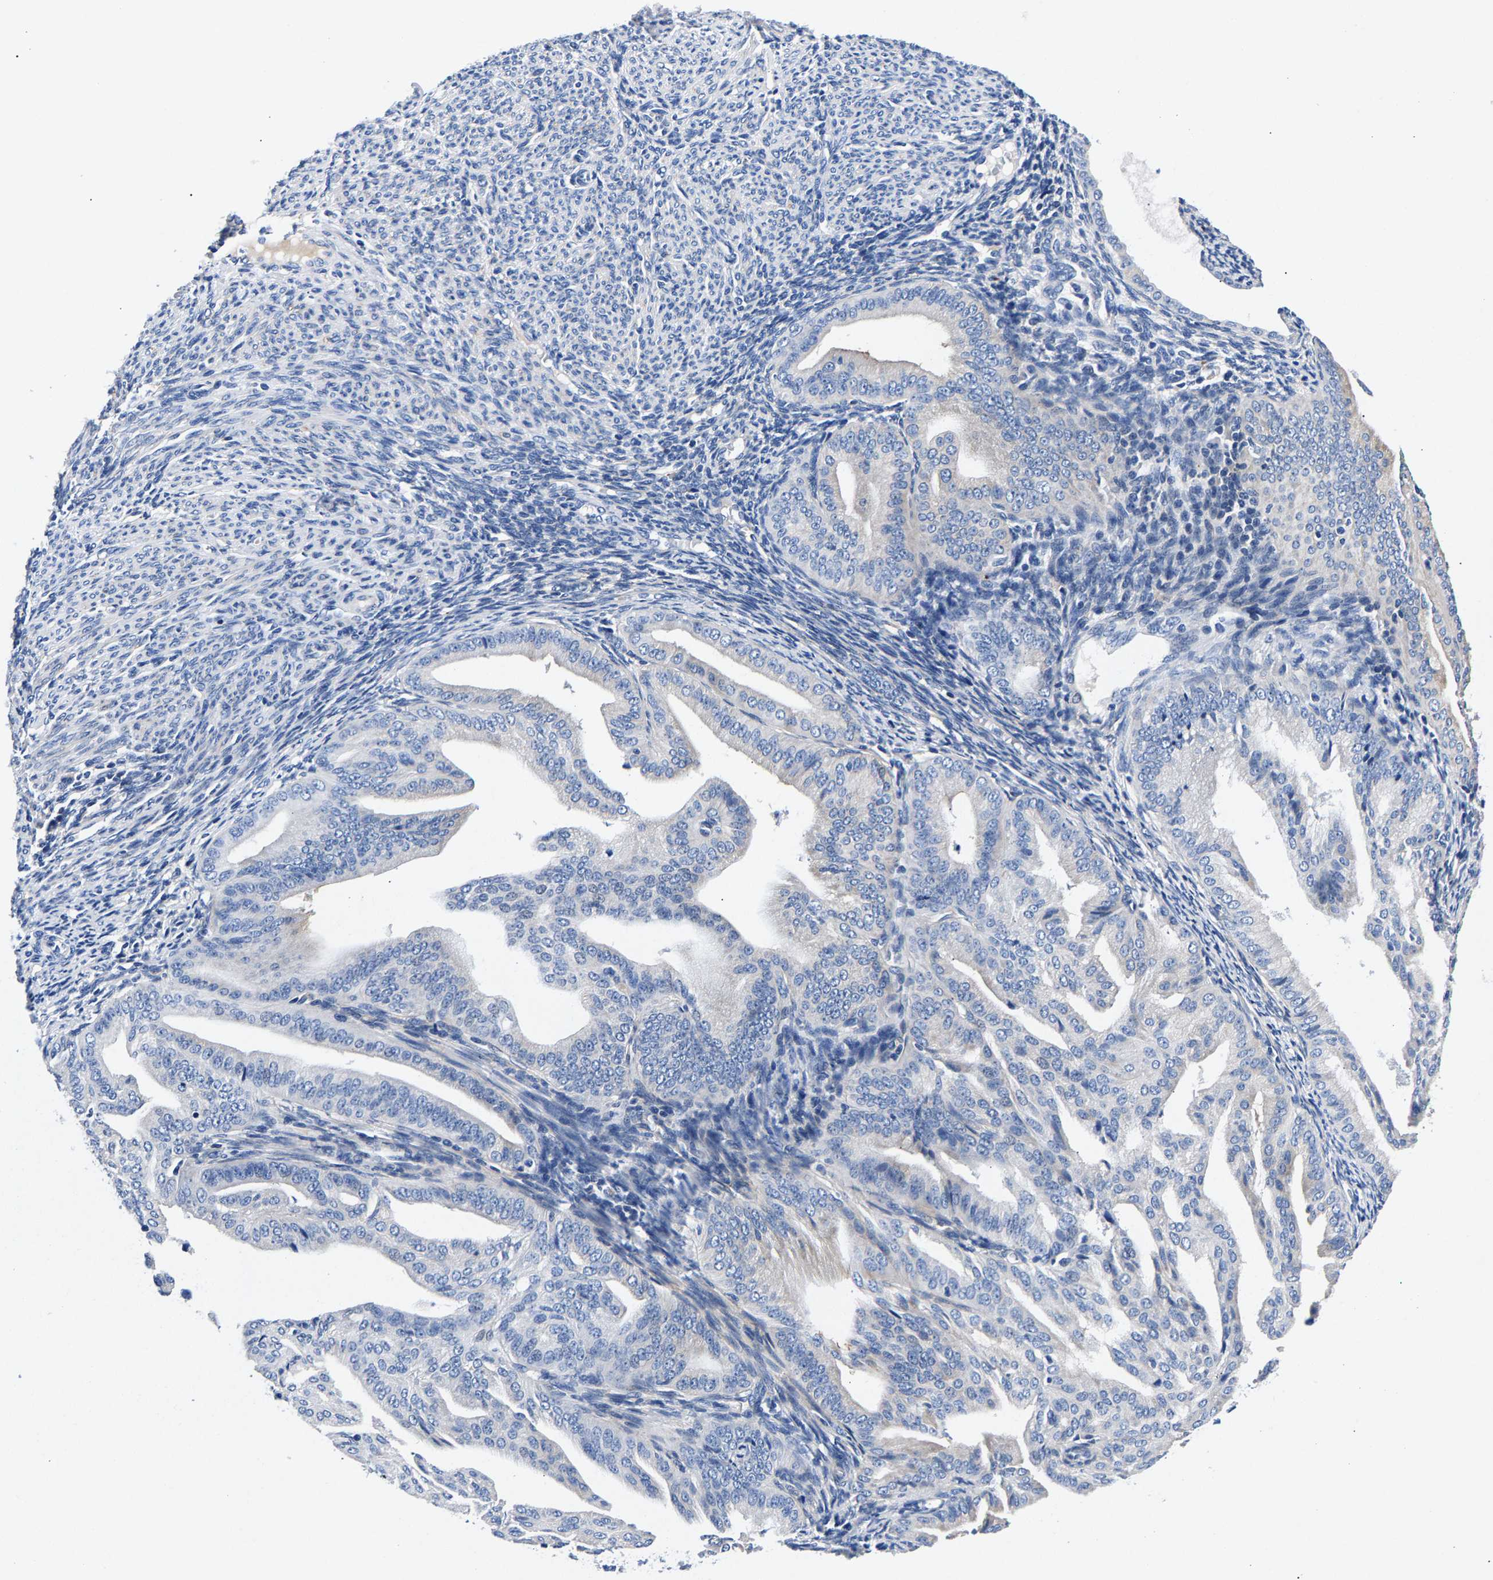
{"staining": {"intensity": "negative", "quantity": "none", "location": "none"}, "tissue": "endometrial cancer", "cell_type": "Tumor cells", "image_type": "cancer", "snomed": [{"axis": "morphology", "description": "Adenocarcinoma, NOS"}, {"axis": "topography", "description": "Endometrium"}], "caption": "Human endometrial cancer stained for a protein using immunohistochemistry reveals no positivity in tumor cells.", "gene": "P2RY4", "patient": {"sex": "female", "age": 58}}